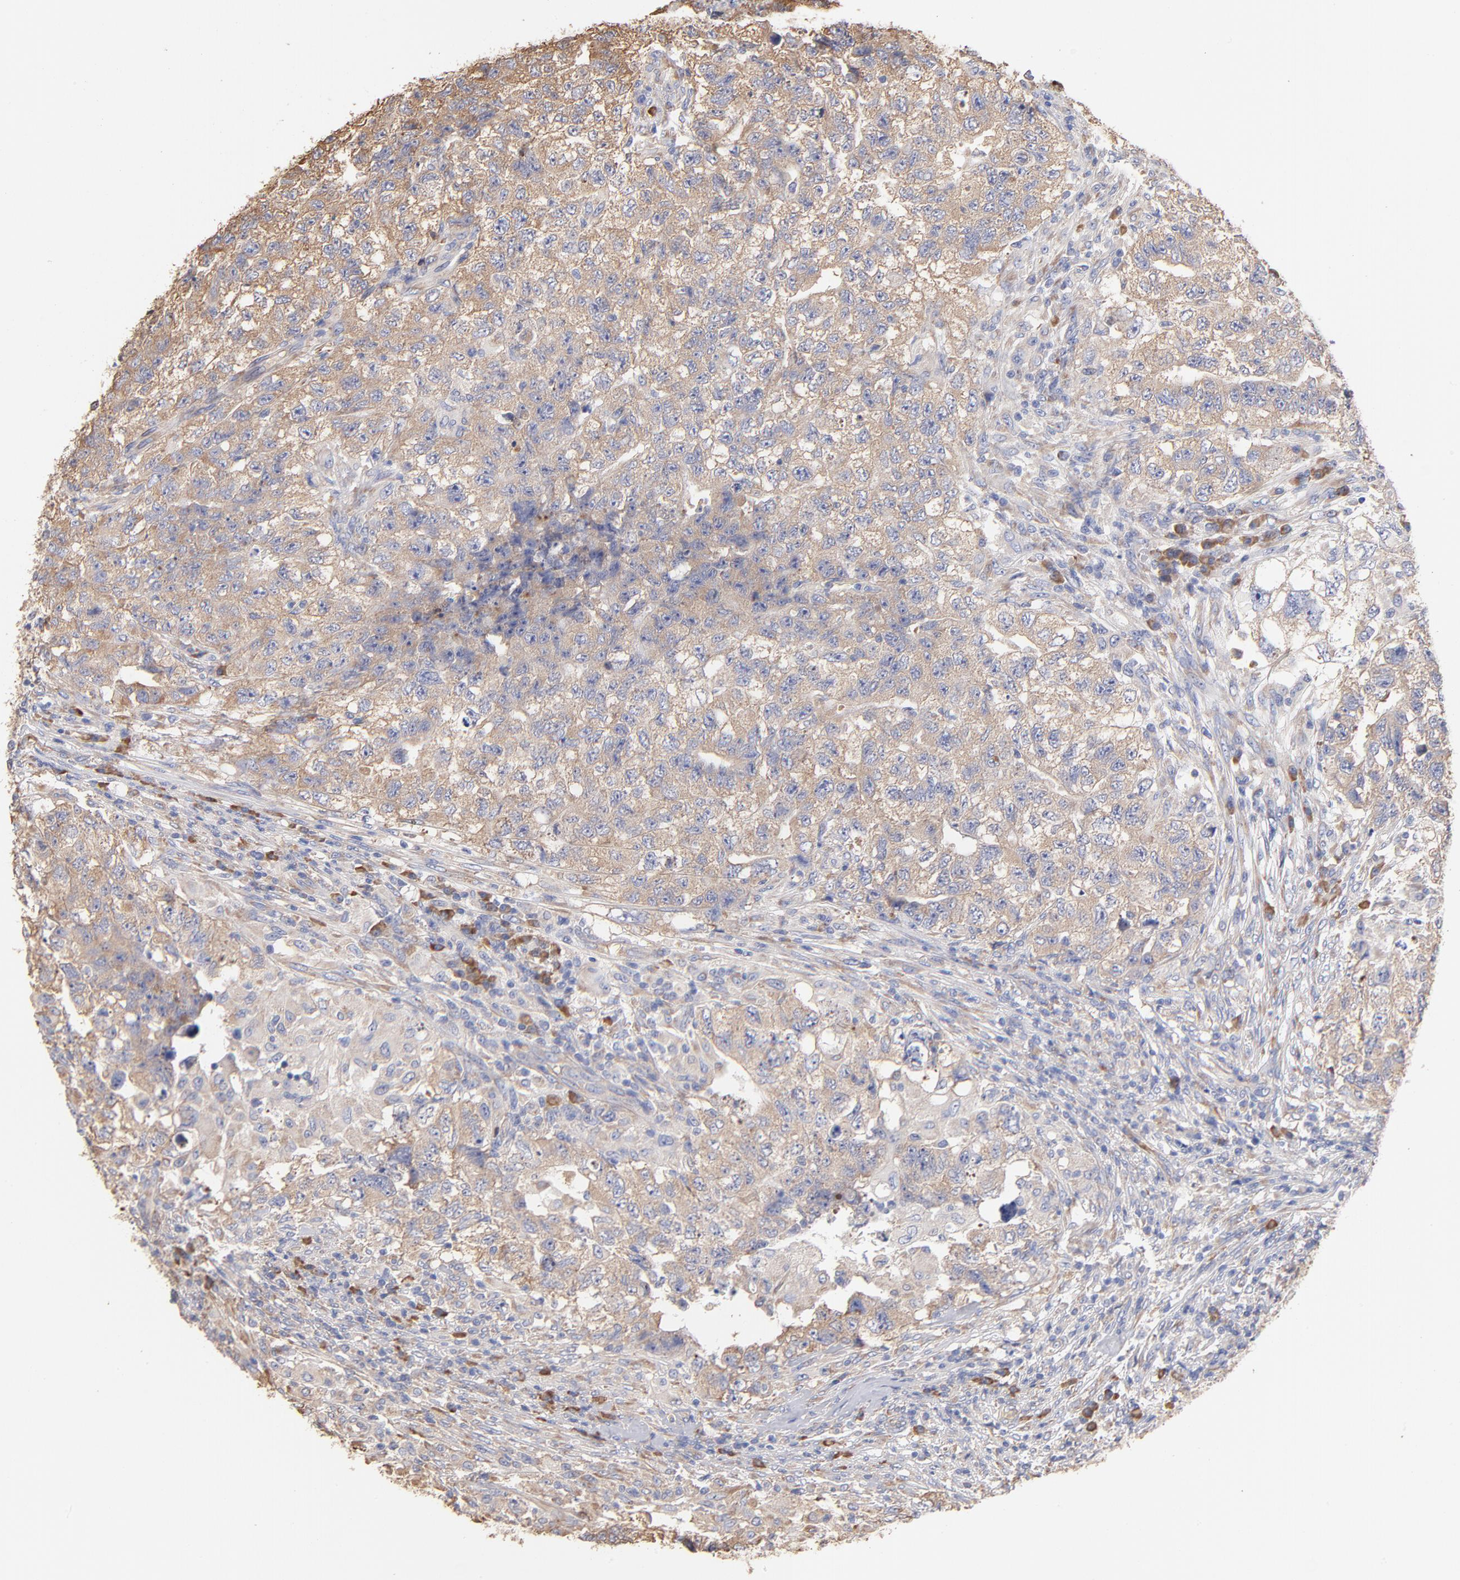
{"staining": {"intensity": "weak", "quantity": ">75%", "location": "cytoplasmic/membranous"}, "tissue": "testis cancer", "cell_type": "Tumor cells", "image_type": "cancer", "snomed": [{"axis": "morphology", "description": "Carcinoma, Embryonal, NOS"}, {"axis": "topography", "description": "Testis"}], "caption": "A photomicrograph of testis embryonal carcinoma stained for a protein displays weak cytoplasmic/membranous brown staining in tumor cells. Nuclei are stained in blue.", "gene": "RPL9", "patient": {"sex": "male", "age": 21}}